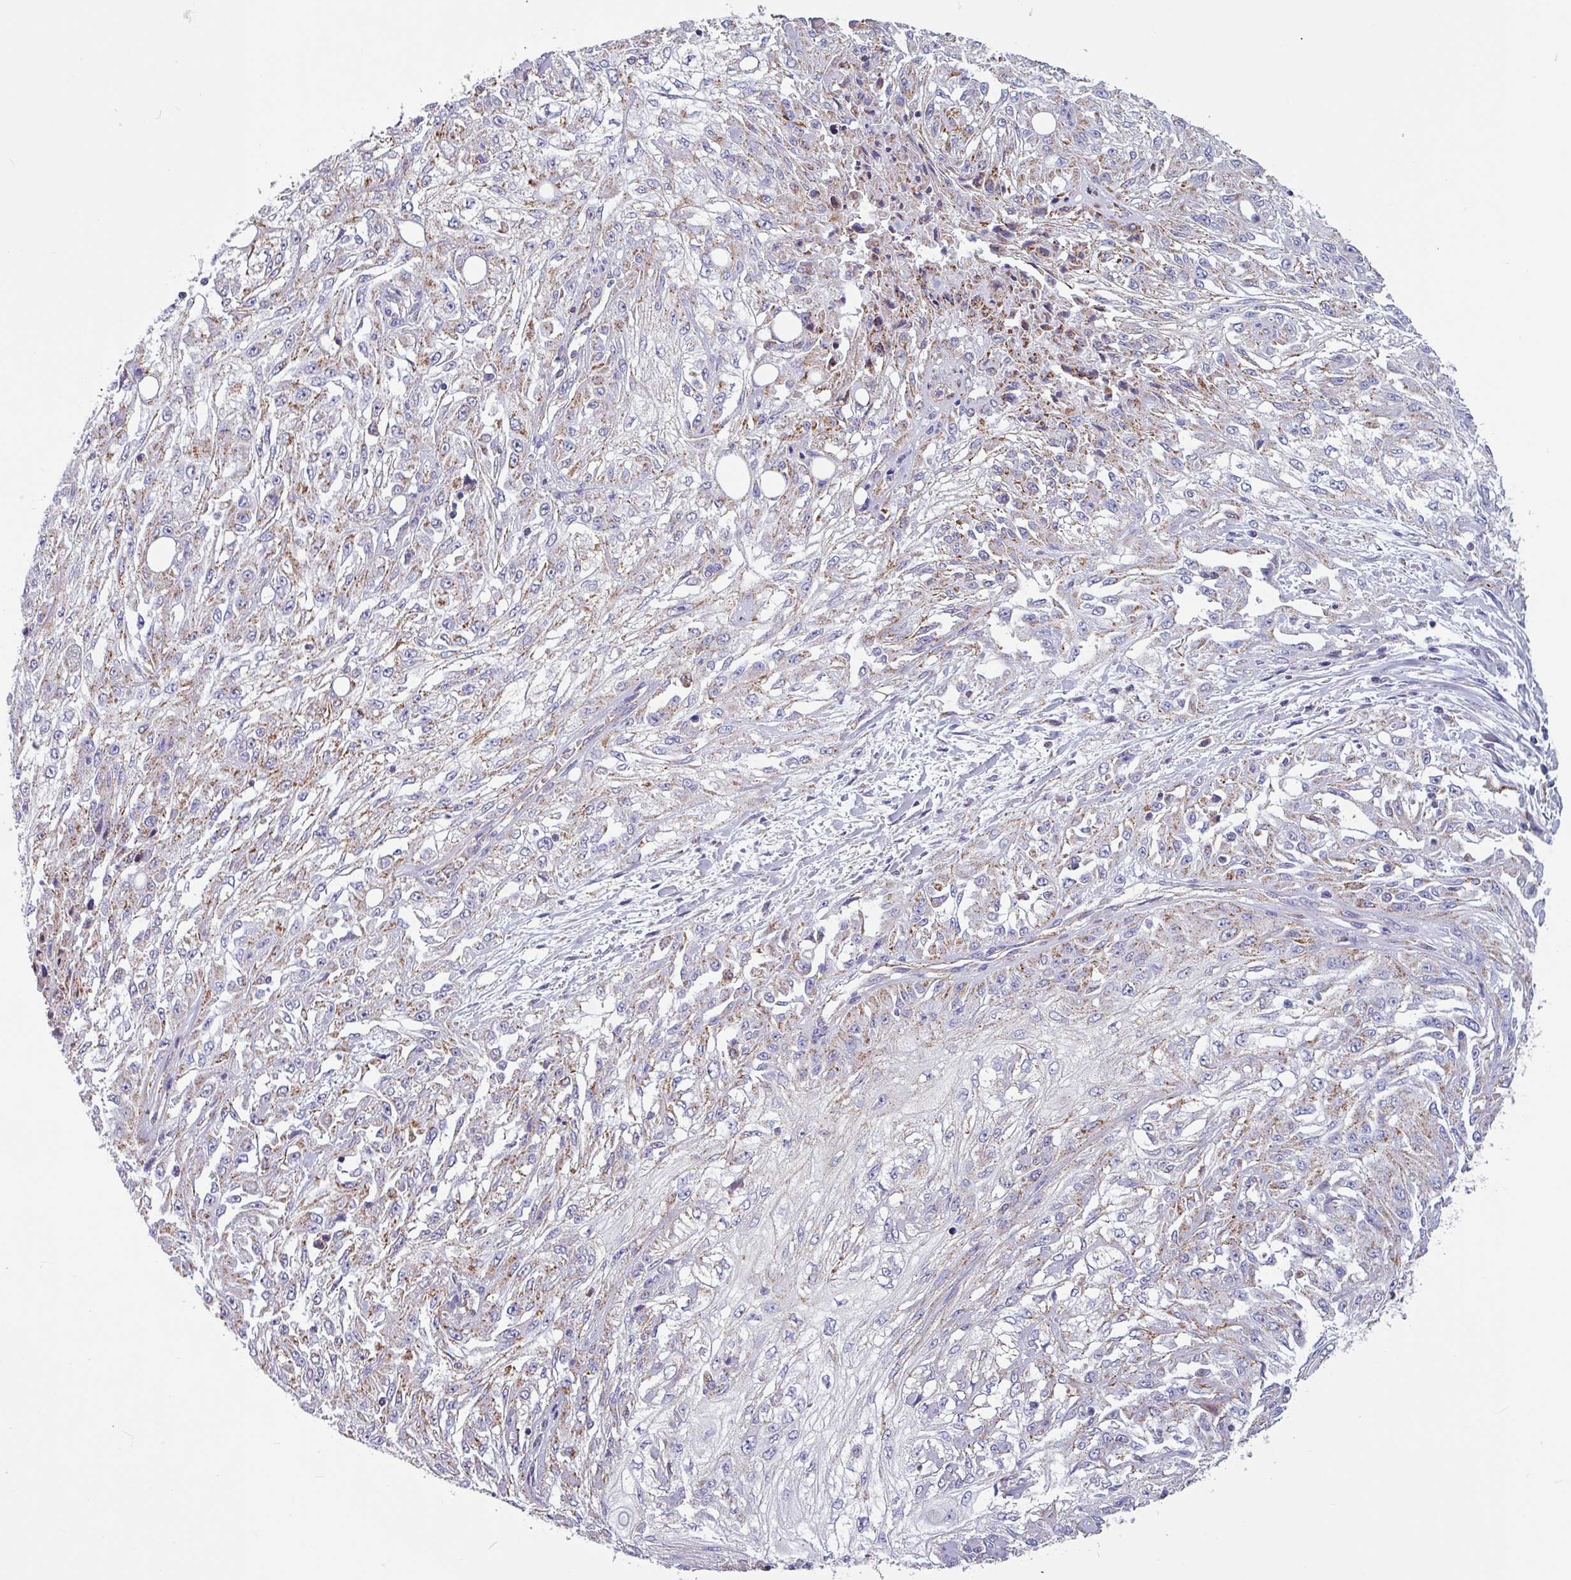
{"staining": {"intensity": "moderate", "quantity": "25%-75%", "location": "cytoplasmic/membranous"}, "tissue": "skin cancer", "cell_type": "Tumor cells", "image_type": "cancer", "snomed": [{"axis": "morphology", "description": "Squamous cell carcinoma, NOS"}, {"axis": "morphology", "description": "Squamous cell carcinoma, metastatic, NOS"}, {"axis": "topography", "description": "Skin"}, {"axis": "topography", "description": "Lymph node"}], "caption": "This is a histology image of immunohistochemistry staining of skin cancer, which shows moderate staining in the cytoplasmic/membranous of tumor cells.", "gene": "CAMK1", "patient": {"sex": "male", "age": 75}}